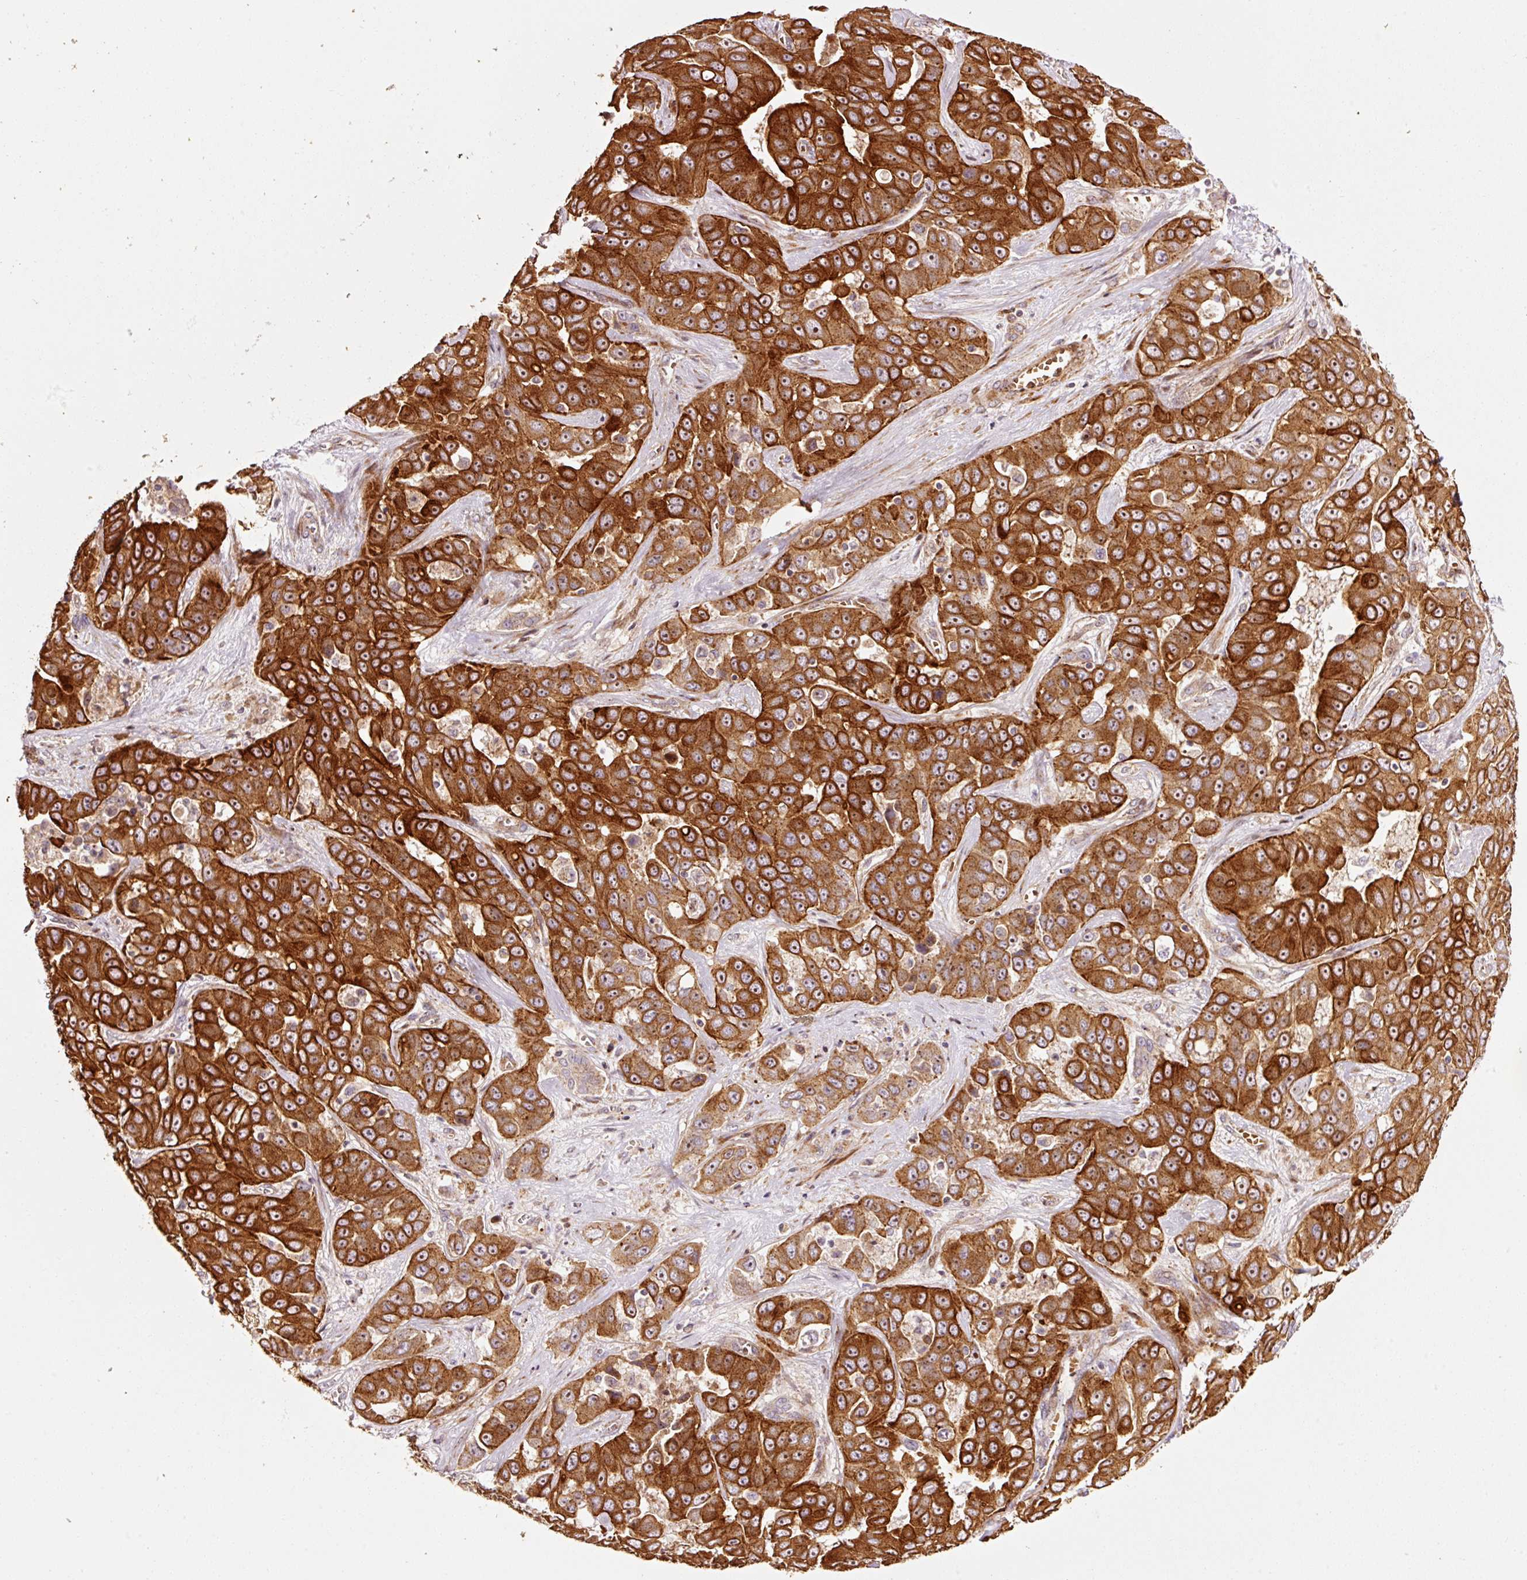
{"staining": {"intensity": "strong", "quantity": ">75%", "location": "cytoplasmic/membranous,nuclear"}, "tissue": "liver cancer", "cell_type": "Tumor cells", "image_type": "cancer", "snomed": [{"axis": "morphology", "description": "Cholangiocarcinoma"}, {"axis": "topography", "description": "Liver"}], "caption": "Strong cytoplasmic/membranous and nuclear protein staining is seen in approximately >75% of tumor cells in cholangiocarcinoma (liver).", "gene": "ANKRD20A1", "patient": {"sex": "female", "age": 52}}